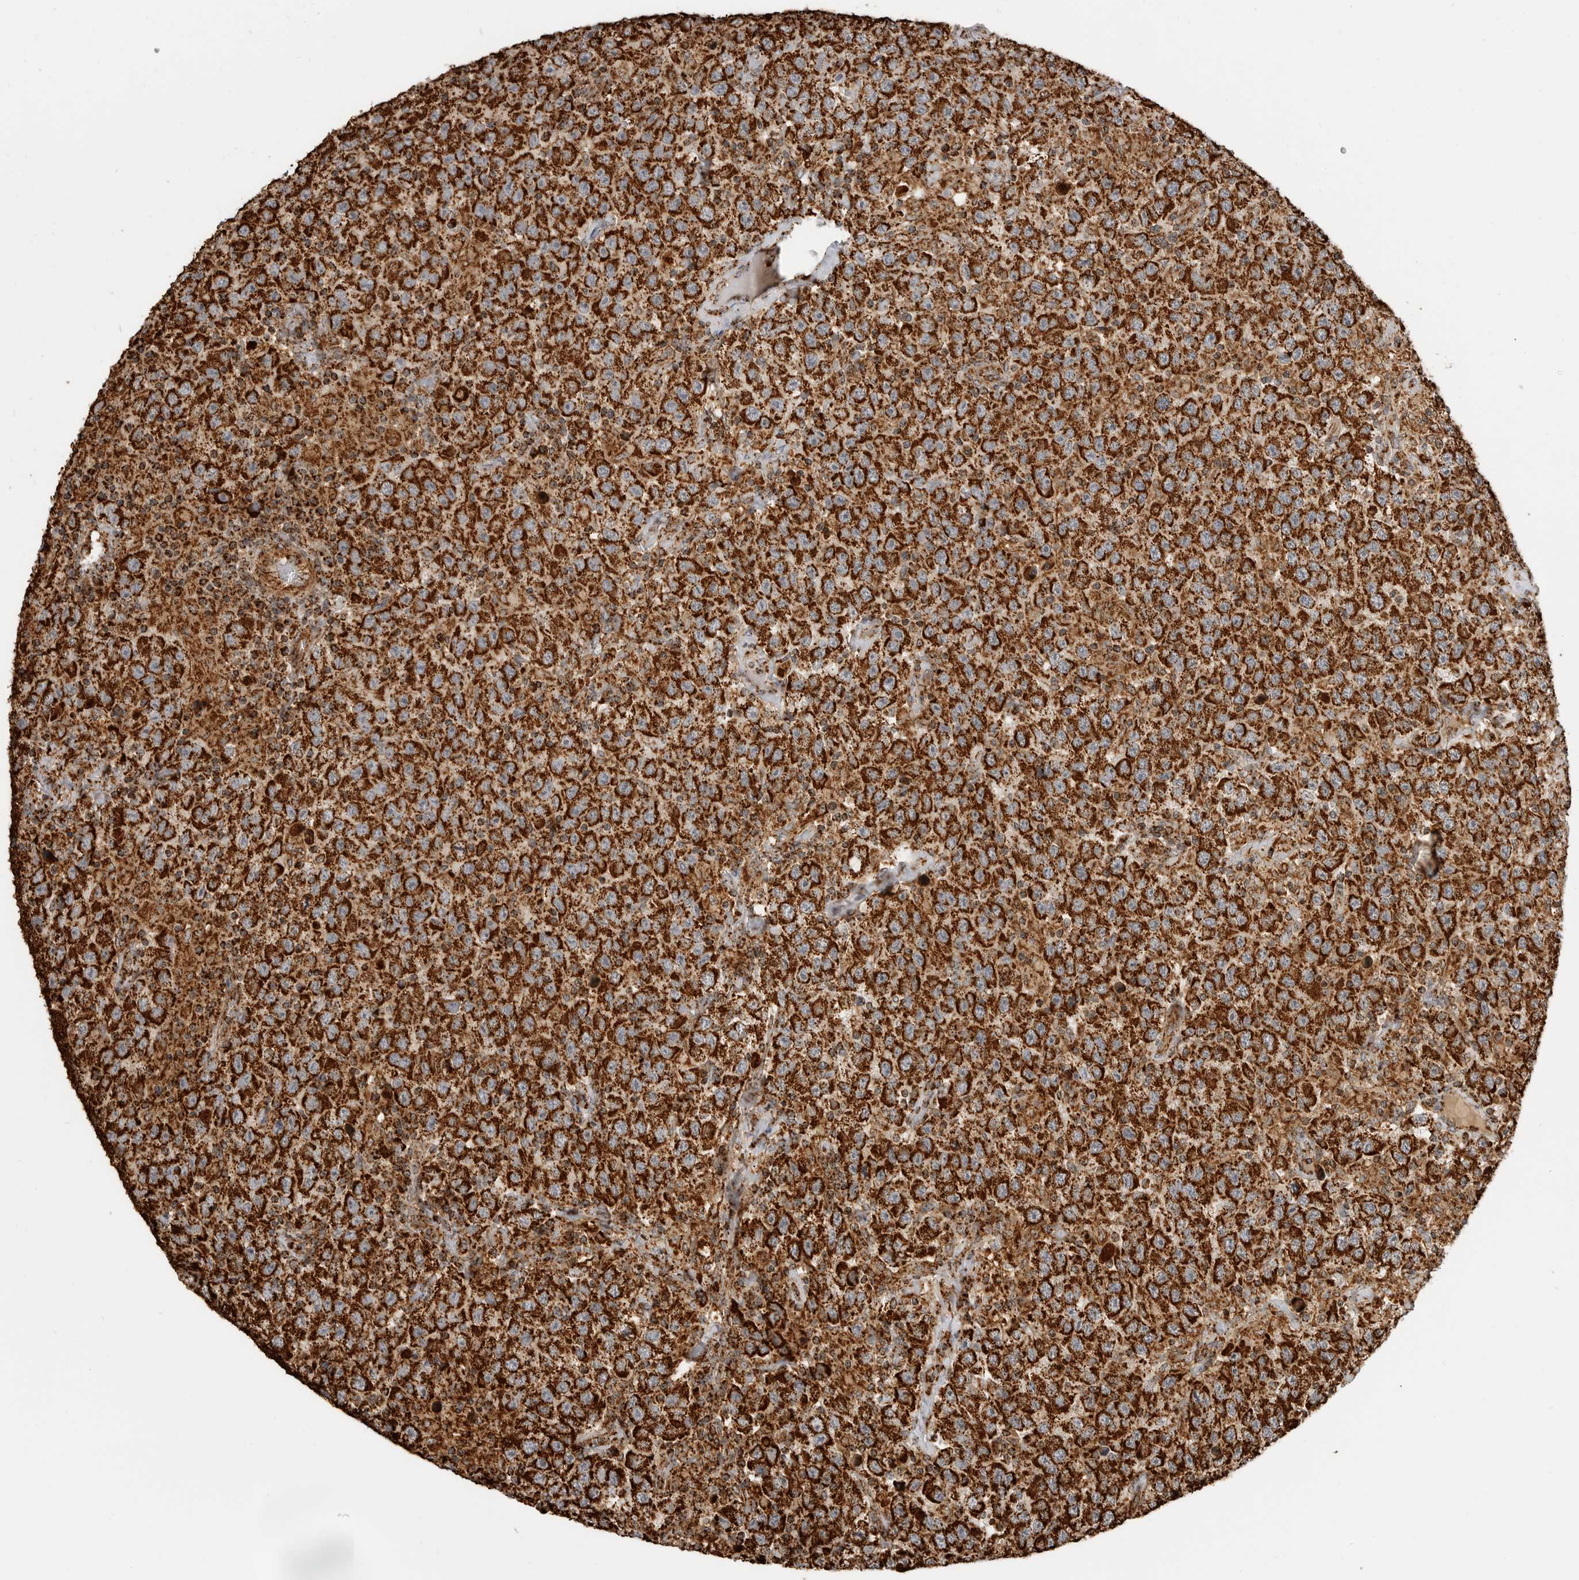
{"staining": {"intensity": "strong", "quantity": ">75%", "location": "cytoplasmic/membranous"}, "tissue": "testis cancer", "cell_type": "Tumor cells", "image_type": "cancer", "snomed": [{"axis": "morphology", "description": "Seminoma, NOS"}, {"axis": "topography", "description": "Testis"}], "caption": "Human testis seminoma stained with a protein marker shows strong staining in tumor cells.", "gene": "BMP2K", "patient": {"sex": "male", "age": 41}}